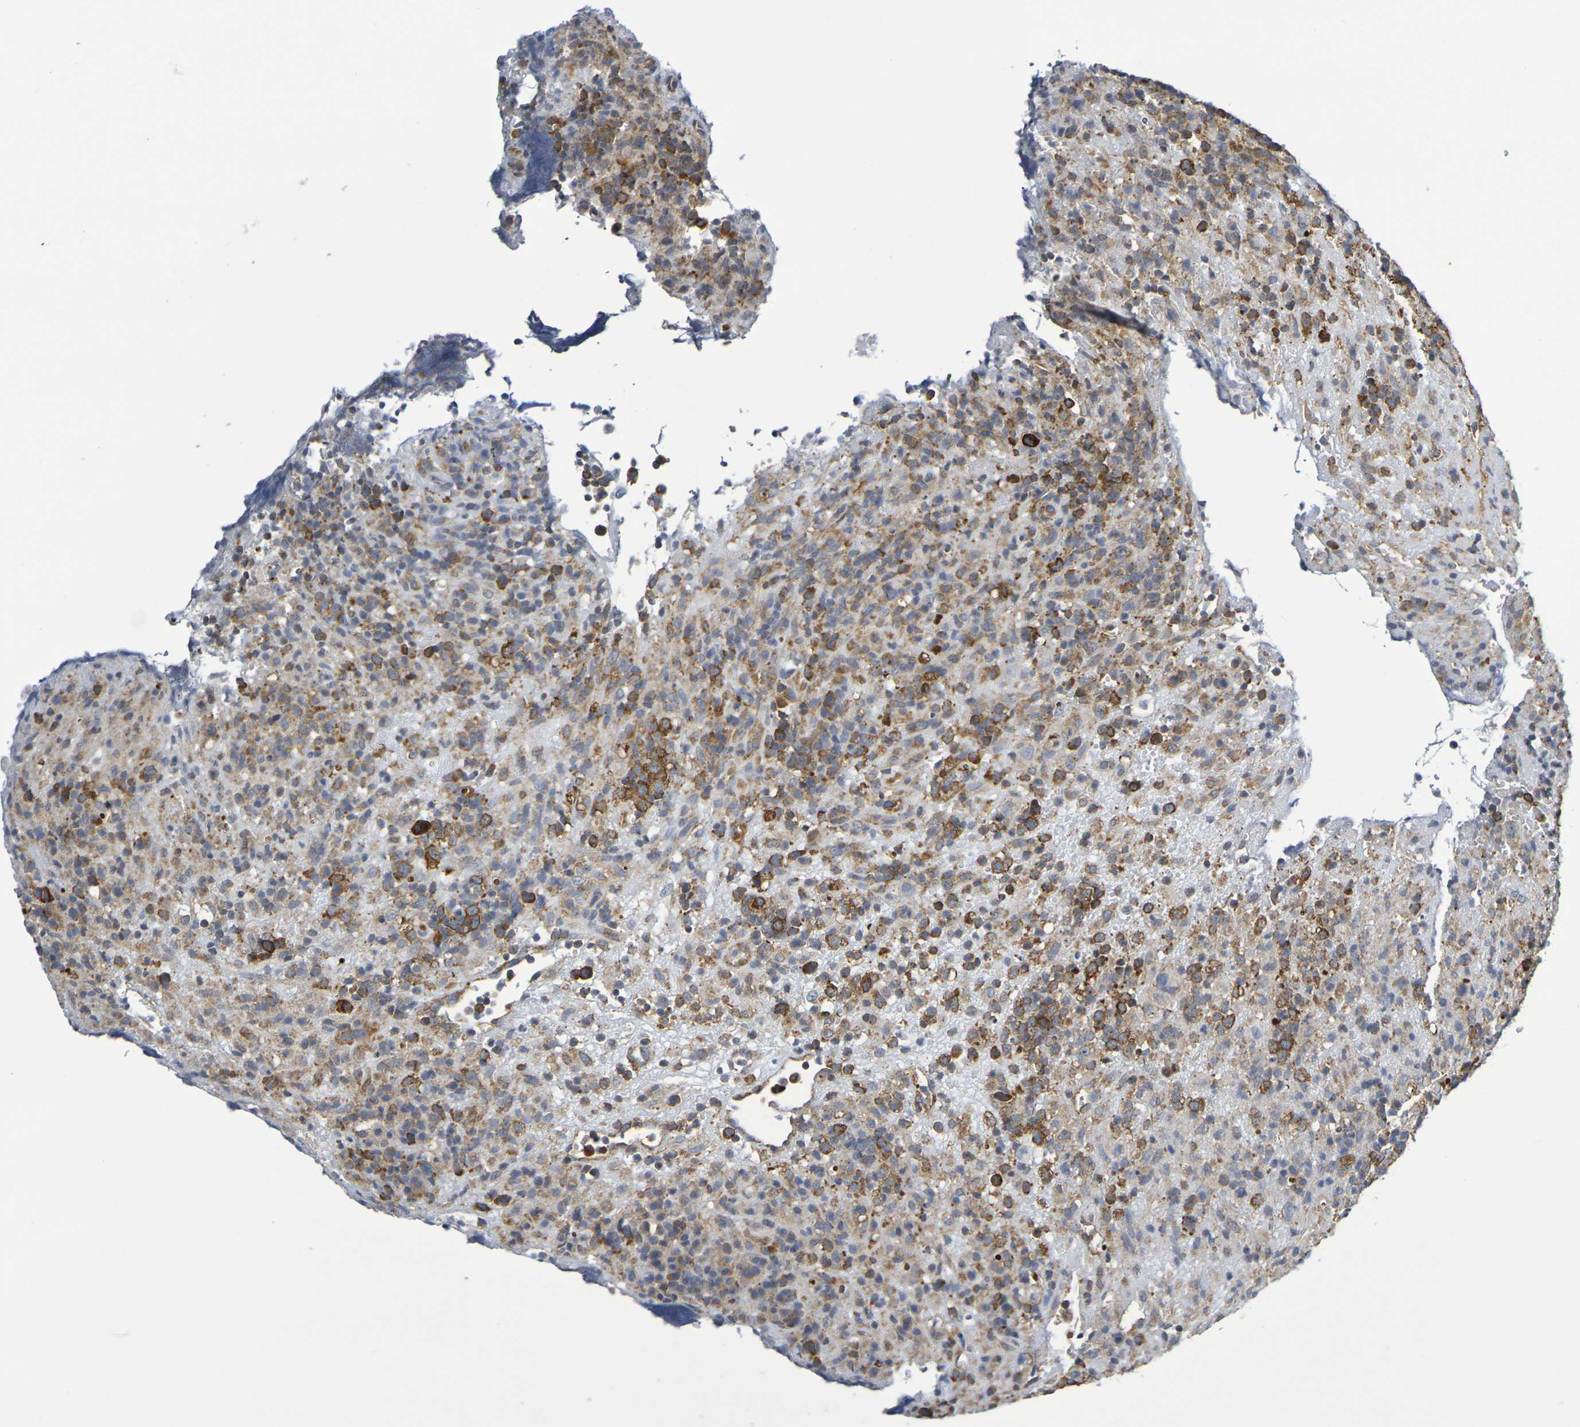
{"staining": {"intensity": "moderate", "quantity": ">75%", "location": "cytoplasmic/membranous"}, "tissue": "lymphoma", "cell_type": "Tumor cells", "image_type": "cancer", "snomed": [{"axis": "morphology", "description": "Malignant lymphoma, non-Hodgkin's type, High grade"}, {"axis": "topography", "description": "Lymph node"}], "caption": "There is medium levels of moderate cytoplasmic/membranous staining in tumor cells of lymphoma, as demonstrated by immunohistochemical staining (brown color).", "gene": "CHRNB1", "patient": {"sex": "female", "age": 76}}